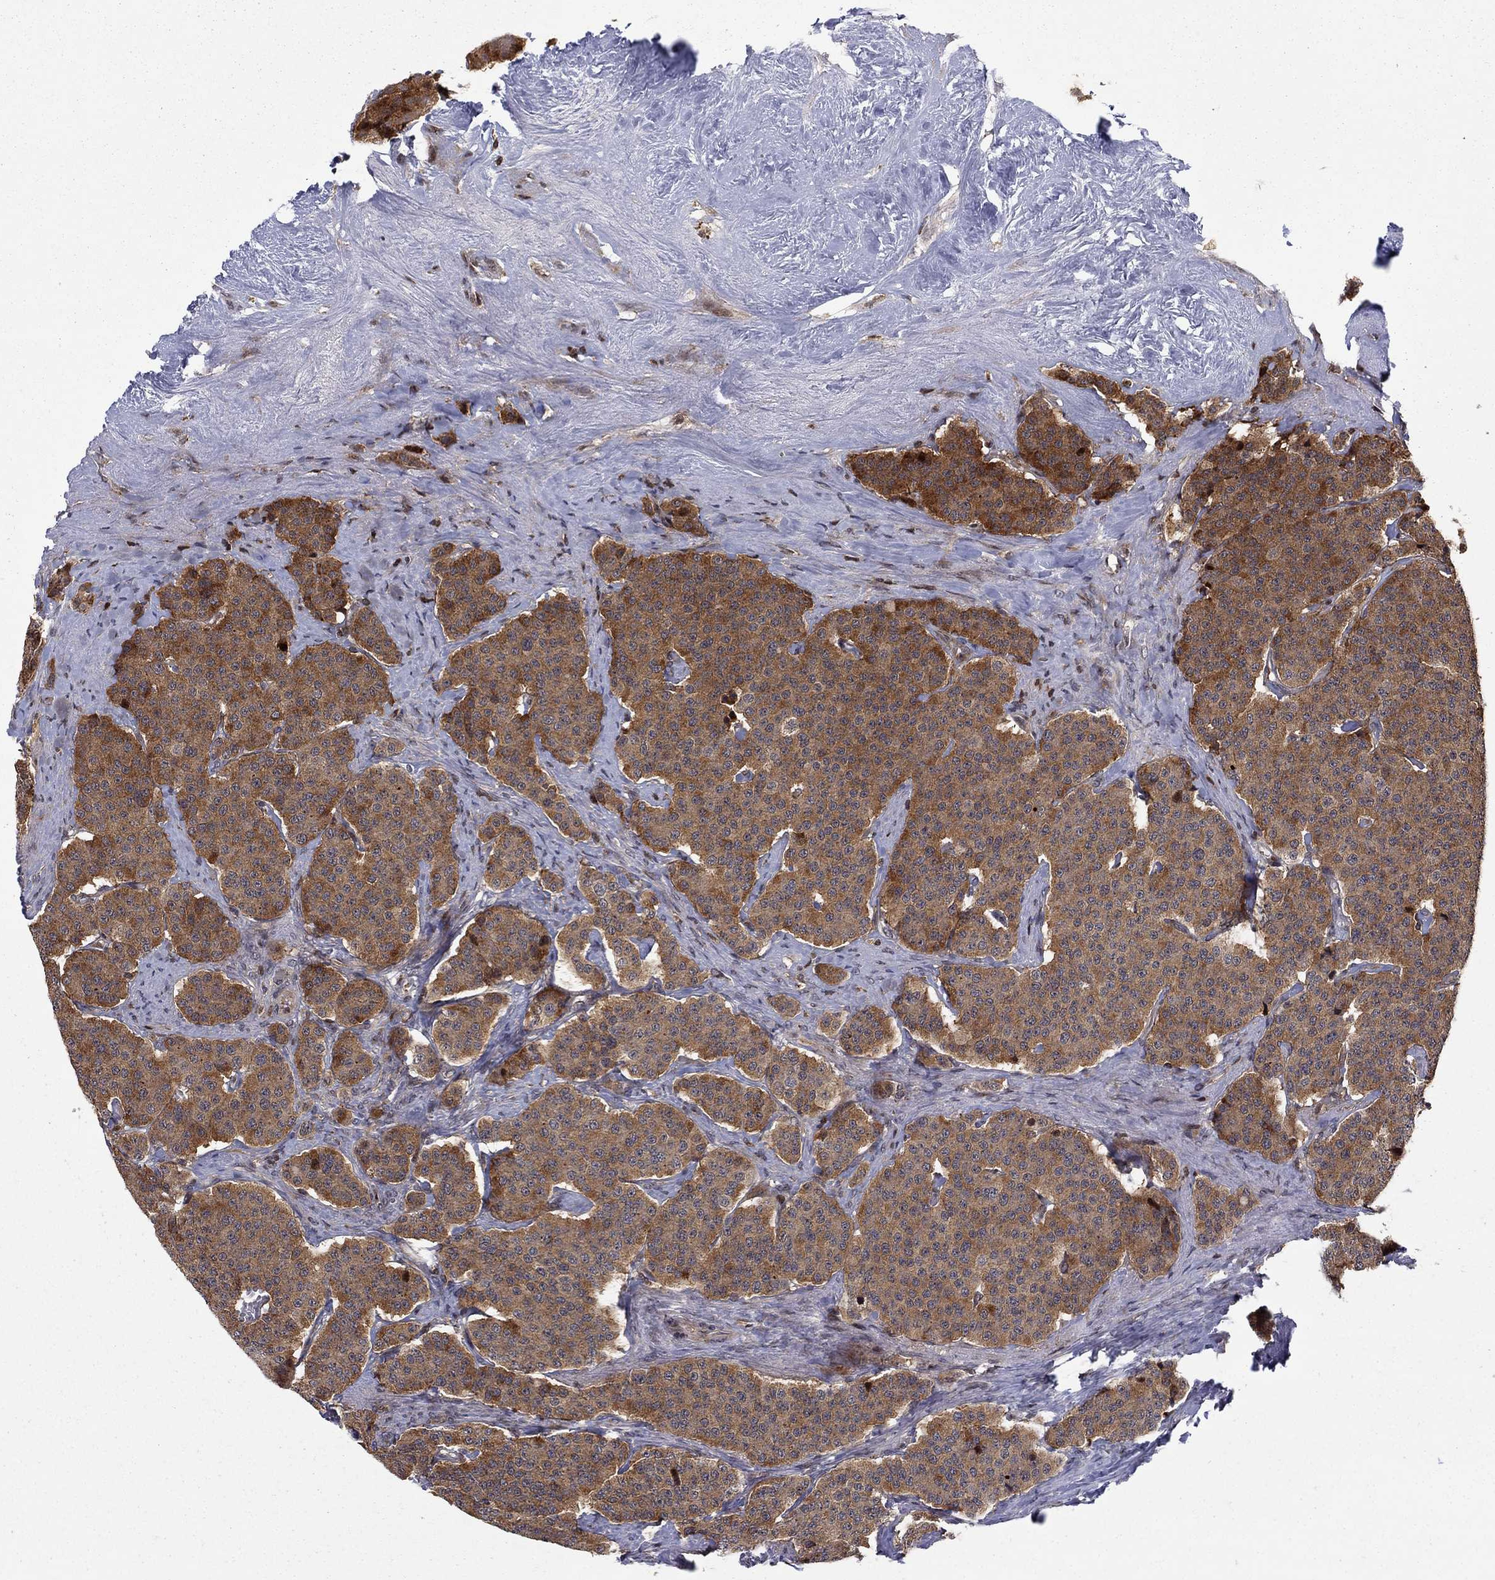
{"staining": {"intensity": "moderate", "quantity": ">75%", "location": "cytoplasmic/membranous"}, "tissue": "carcinoid", "cell_type": "Tumor cells", "image_type": "cancer", "snomed": [{"axis": "morphology", "description": "Carcinoid, malignant, NOS"}, {"axis": "topography", "description": "Small intestine"}], "caption": "Carcinoid (malignant) stained with DAB (3,3'-diaminobenzidine) immunohistochemistry reveals medium levels of moderate cytoplasmic/membranous staining in about >75% of tumor cells. (DAB (3,3'-diaminobenzidine) IHC with brightfield microscopy, high magnification).", "gene": "LPCAT4", "patient": {"sex": "female", "age": 58}}